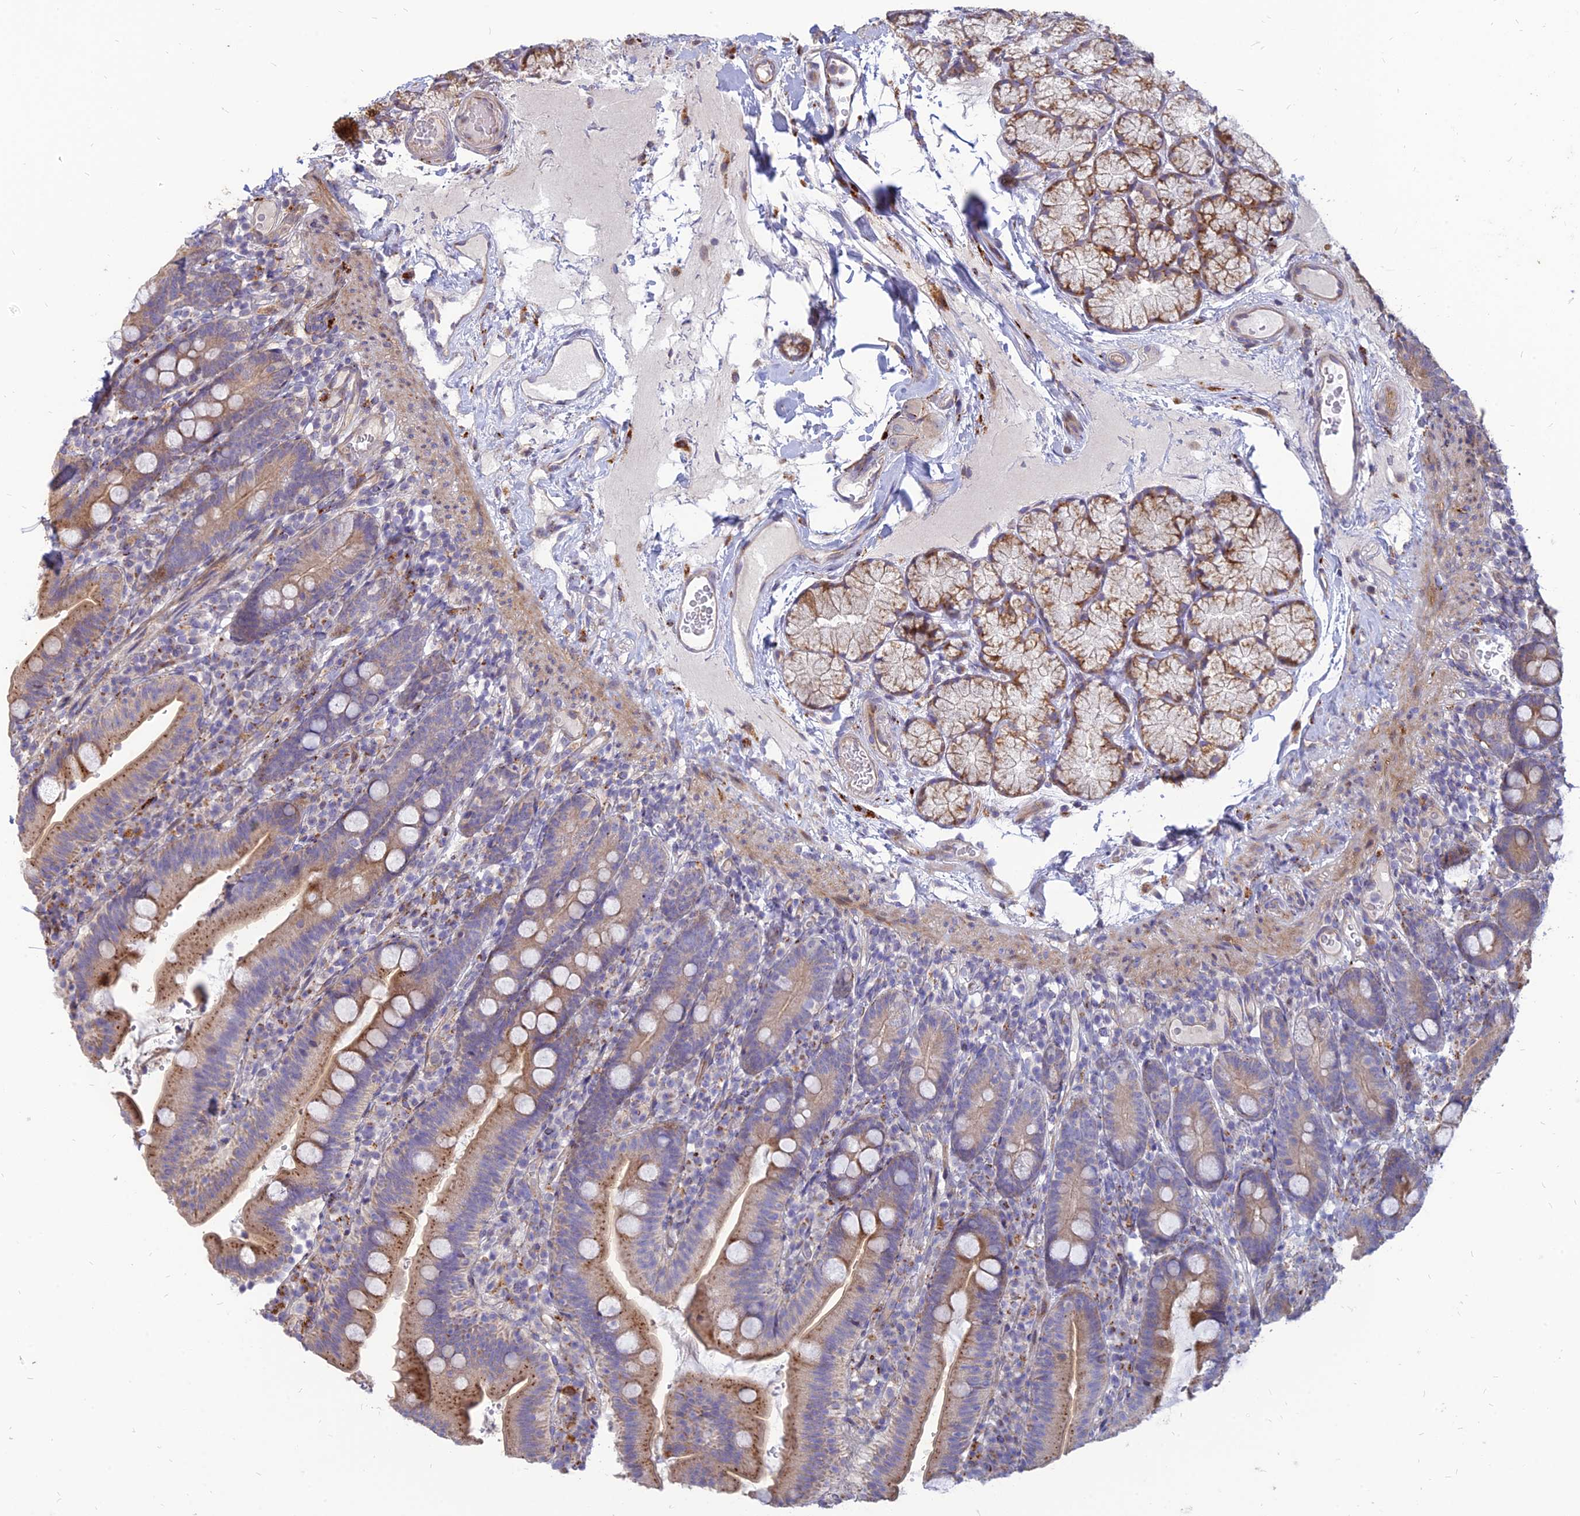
{"staining": {"intensity": "moderate", "quantity": "25%-75%", "location": "cytoplasmic/membranous"}, "tissue": "duodenum", "cell_type": "Glandular cells", "image_type": "normal", "snomed": [{"axis": "morphology", "description": "Normal tissue, NOS"}, {"axis": "topography", "description": "Duodenum"}], "caption": "Immunohistochemical staining of benign duodenum displays 25%-75% levels of moderate cytoplasmic/membranous protein staining in approximately 25%-75% of glandular cells.", "gene": "ST3GAL6", "patient": {"sex": "female", "age": 67}}